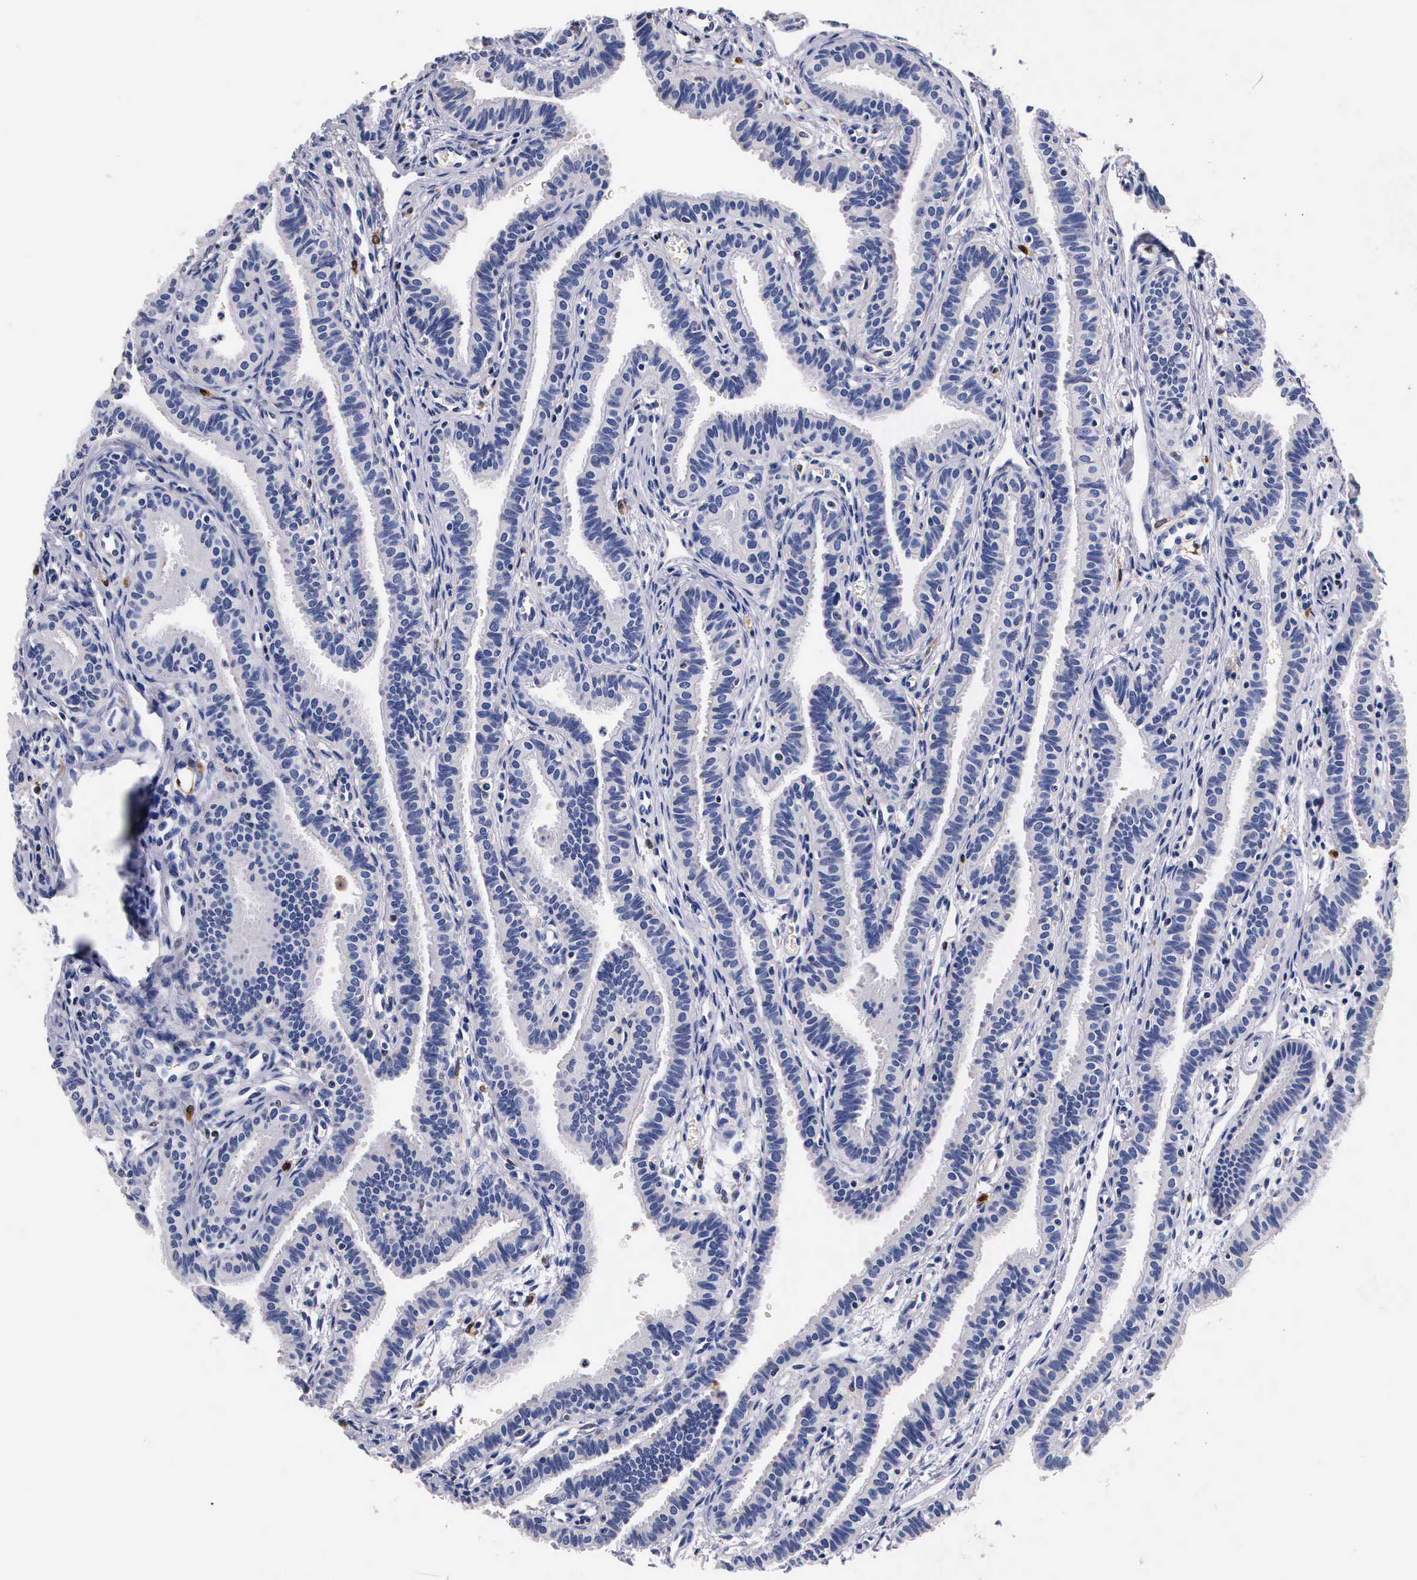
{"staining": {"intensity": "negative", "quantity": "none", "location": "none"}, "tissue": "fallopian tube", "cell_type": "Glandular cells", "image_type": "normal", "snomed": [{"axis": "morphology", "description": "Normal tissue, NOS"}, {"axis": "topography", "description": "Fallopian tube"}], "caption": "Fallopian tube was stained to show a protein in brown. There is no significant expression in glandular cells. The staining is performed using DAB (3,3'-diaminobenzidine) brown chromogen with nuclei counter-stained in using hematoxylin.", "gene": "RENBP", "patient": {"sex": "female", "age": 32}}